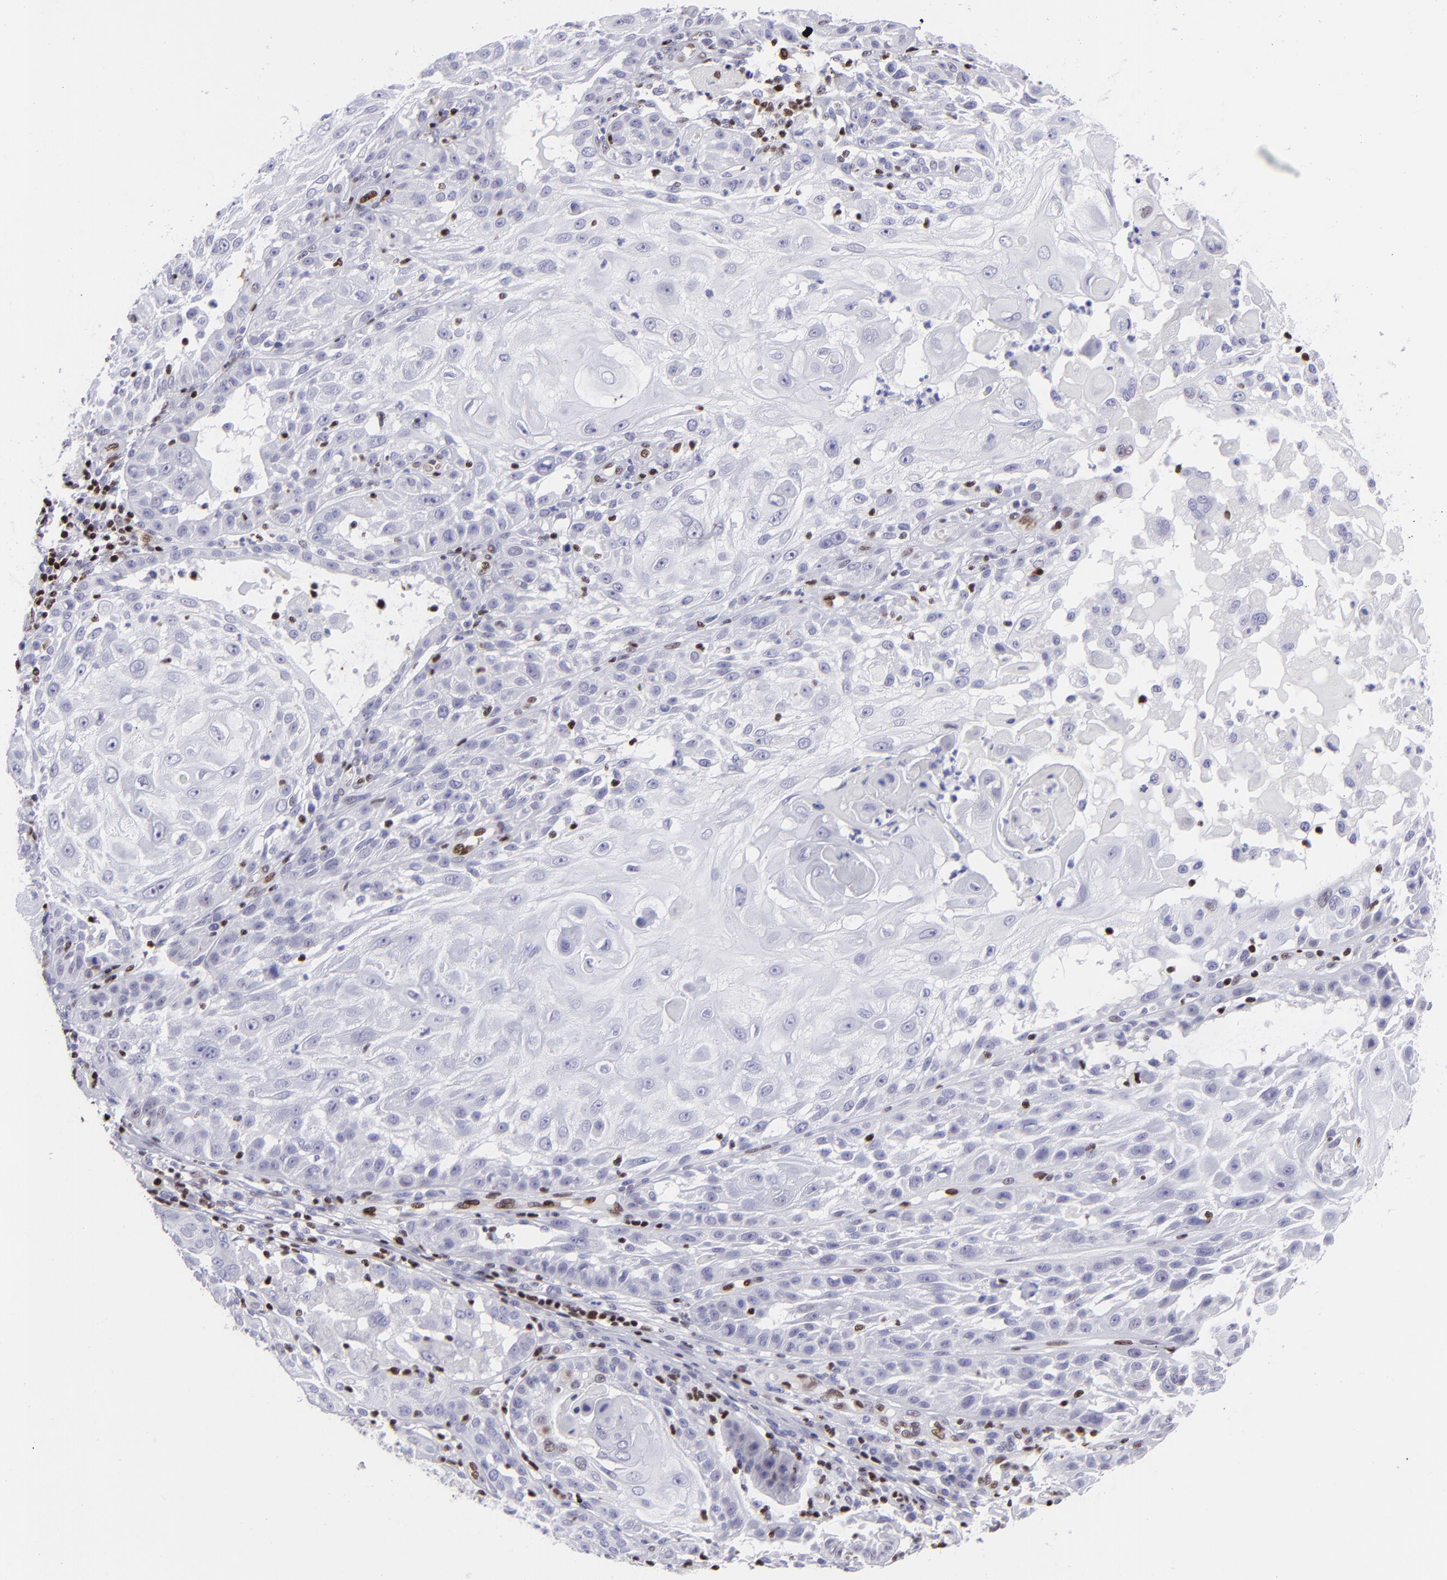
{"staining": {"intensity": "moderate", "quantity": "<25%", "location": "nuclear"}, "tissue": "skin cancer", "cell_type": "Tumor cells", "image_type": "cancer", "snomed": [{"axis": "morphology", "description": "Squamous cell carcinoma, NOS"}, {"axis": "topography", "description": "Skin"}], "caption": "Immunohistochemistry staining of skin cancer (squamous cell carcinoma), which exhibits low levels of moderate nuclear expression in about <25% of tumor cells indicating moderate nuclear protein expression. The staining was performed using DAB (3,3'-diaminobenzidine) (brown) for protein detection and nuclei were counterstained in hematoxylin (blue).", "gene": "ETS1", "patient": {"sex": "female", "age": 89}}